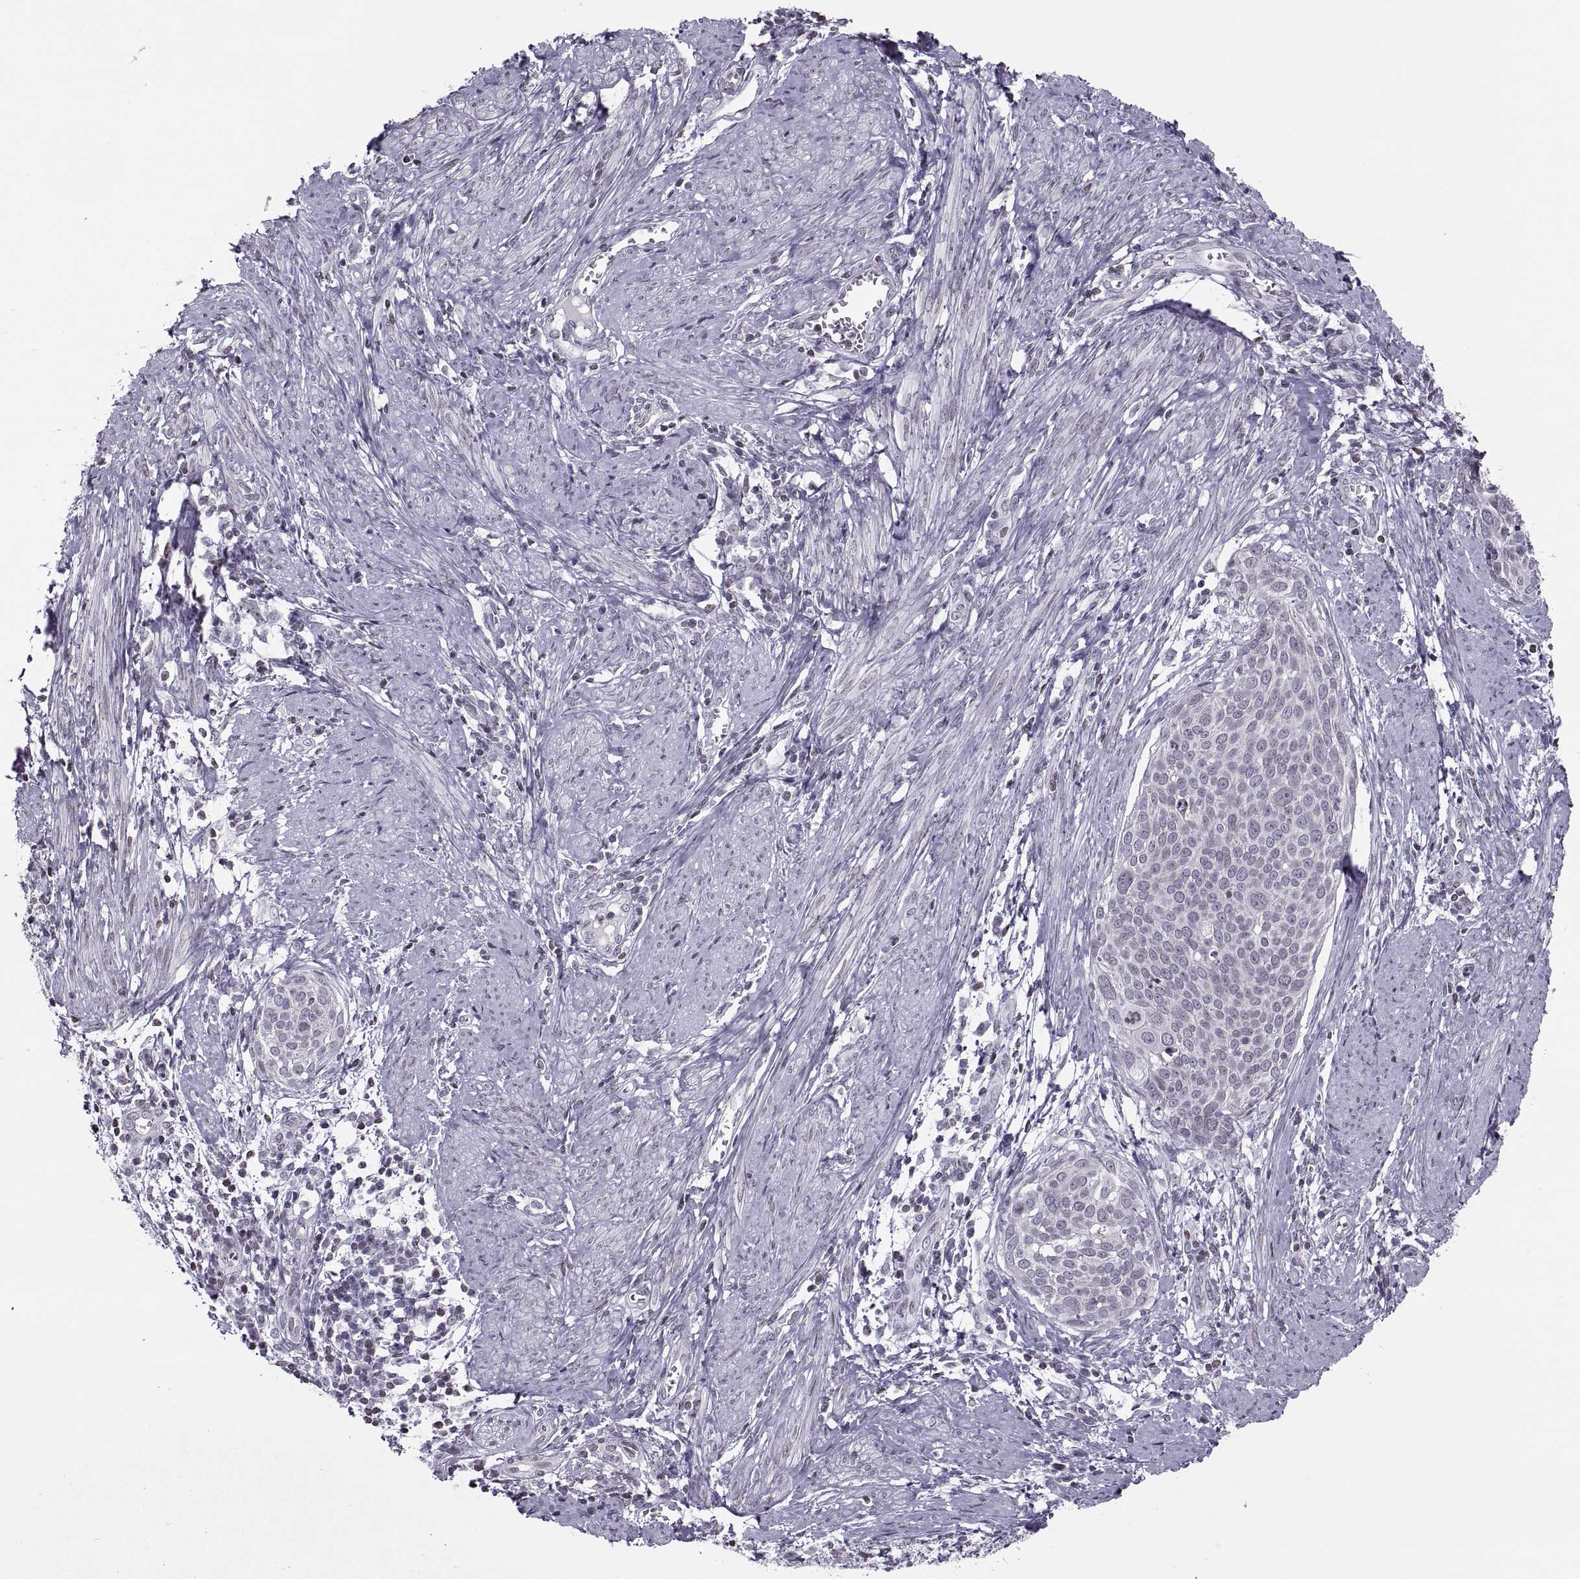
{"staining": {"intensity": "negative", "quantity": "none", "location": "none"}, "tissue": "cervical cancer", "cell_type": "Tumor cells", "image_type": "cancer", "snomed": [{"axis": "morphology", "description": "Squamous cell carcinoma, NOS"}, {"axis": "topography", "description": "Cervix"}], "caption": "Histopathology image shows no protein staining in tumor cells of squamous cell carcinoma (cervical) tissue.", "gene": "H1-8", "patient": {"sex": "female", "age": 39}}